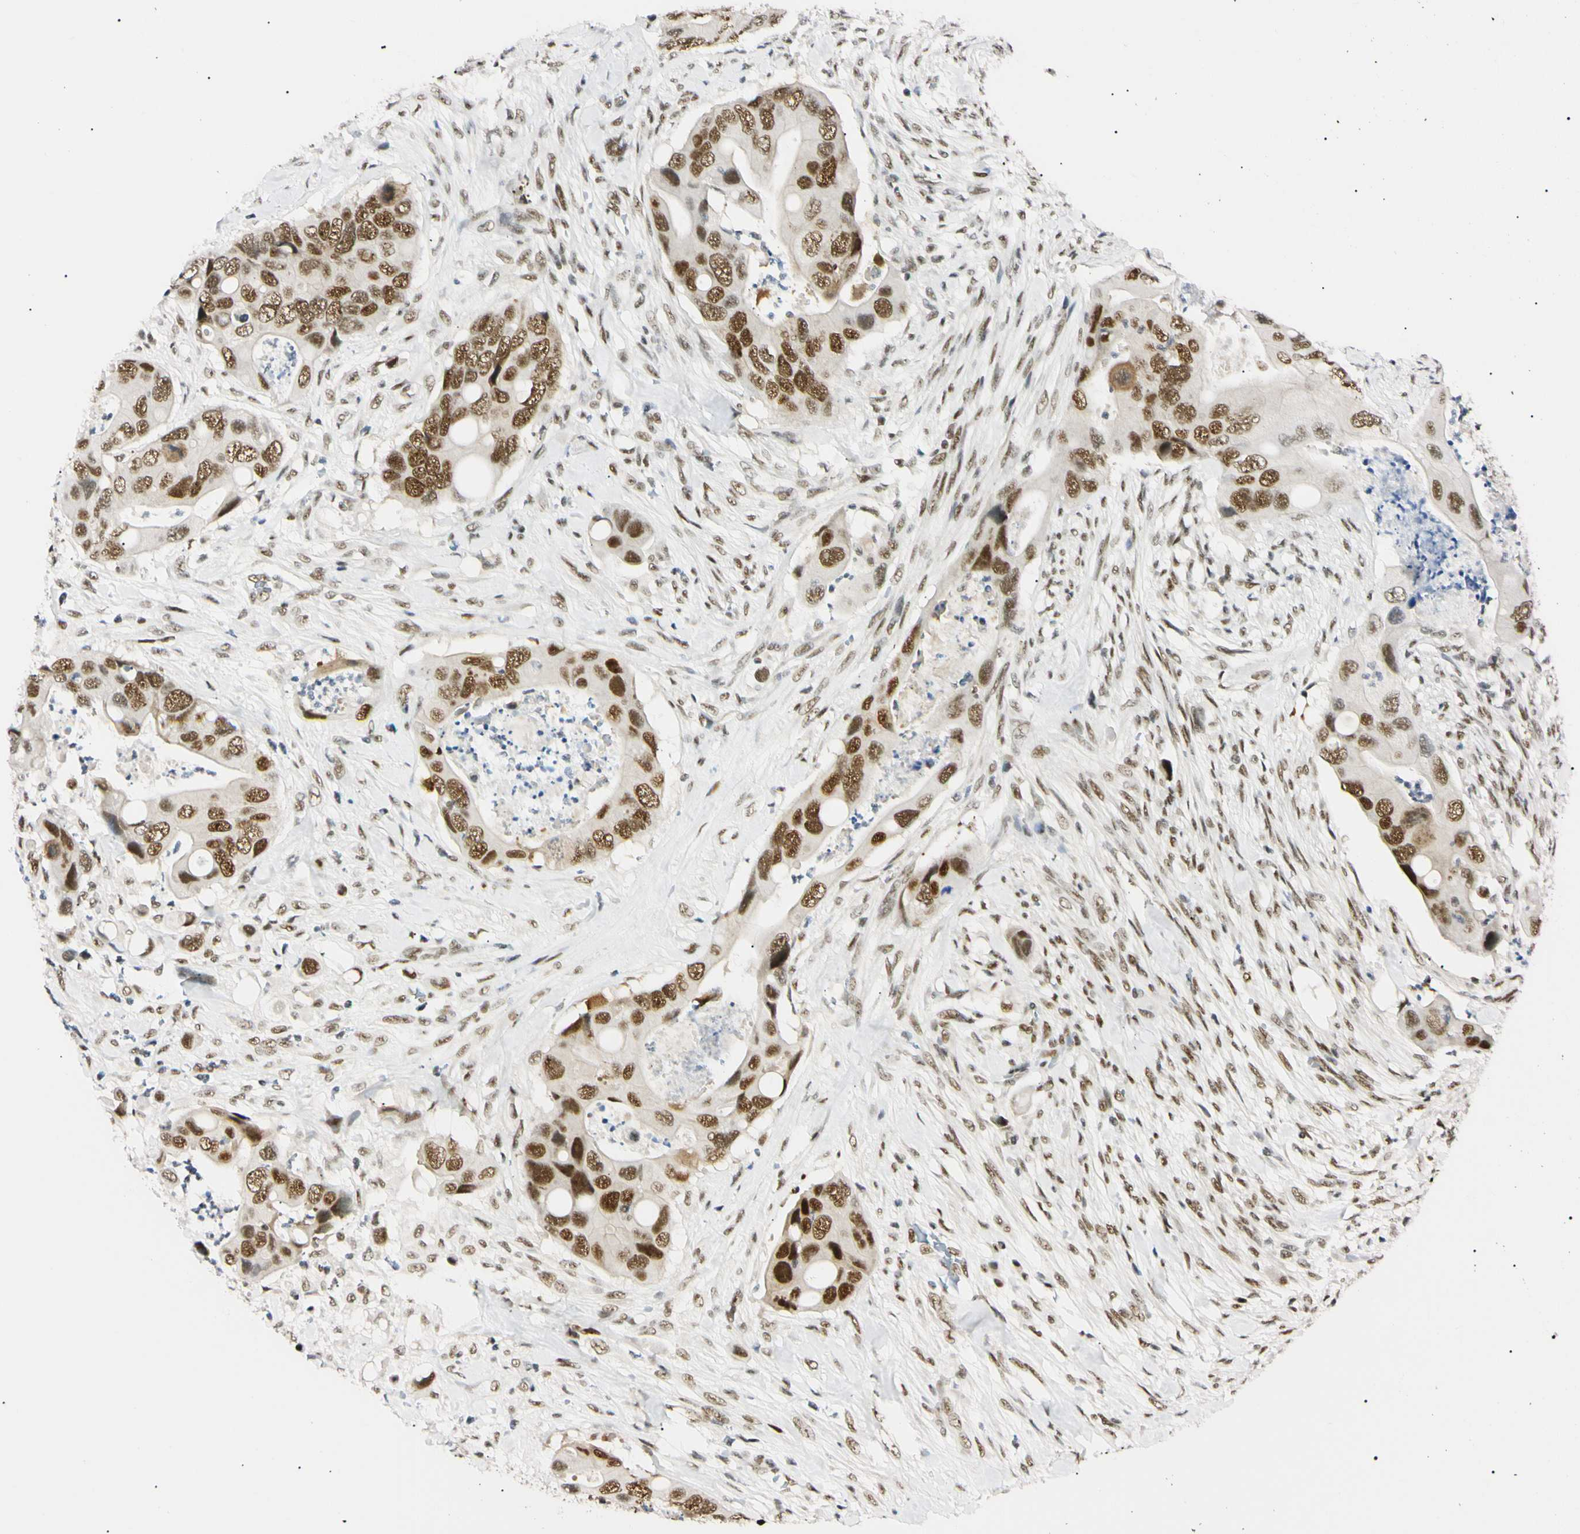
{"staining": {"intensity": "moderate", "quantity": ">75%", "location": "nuclear"}, "tissue": "colorectal cancer", "cell_type": "Tumor cells", "image_type": "cancer", "snomed": [{"axis": "morphology", "description": "Adenocarcinoma, NOS"}, {"axis": "topography", "description": "Rectum"}], "caption": "Brown immunohistochemical staining in human adenocarcinoma (colorectal) shows moderate nuclear expression in about >75% of tumor cells.", "gene": "ZNF134", "patient": {"sex": "female", "age": 57}}